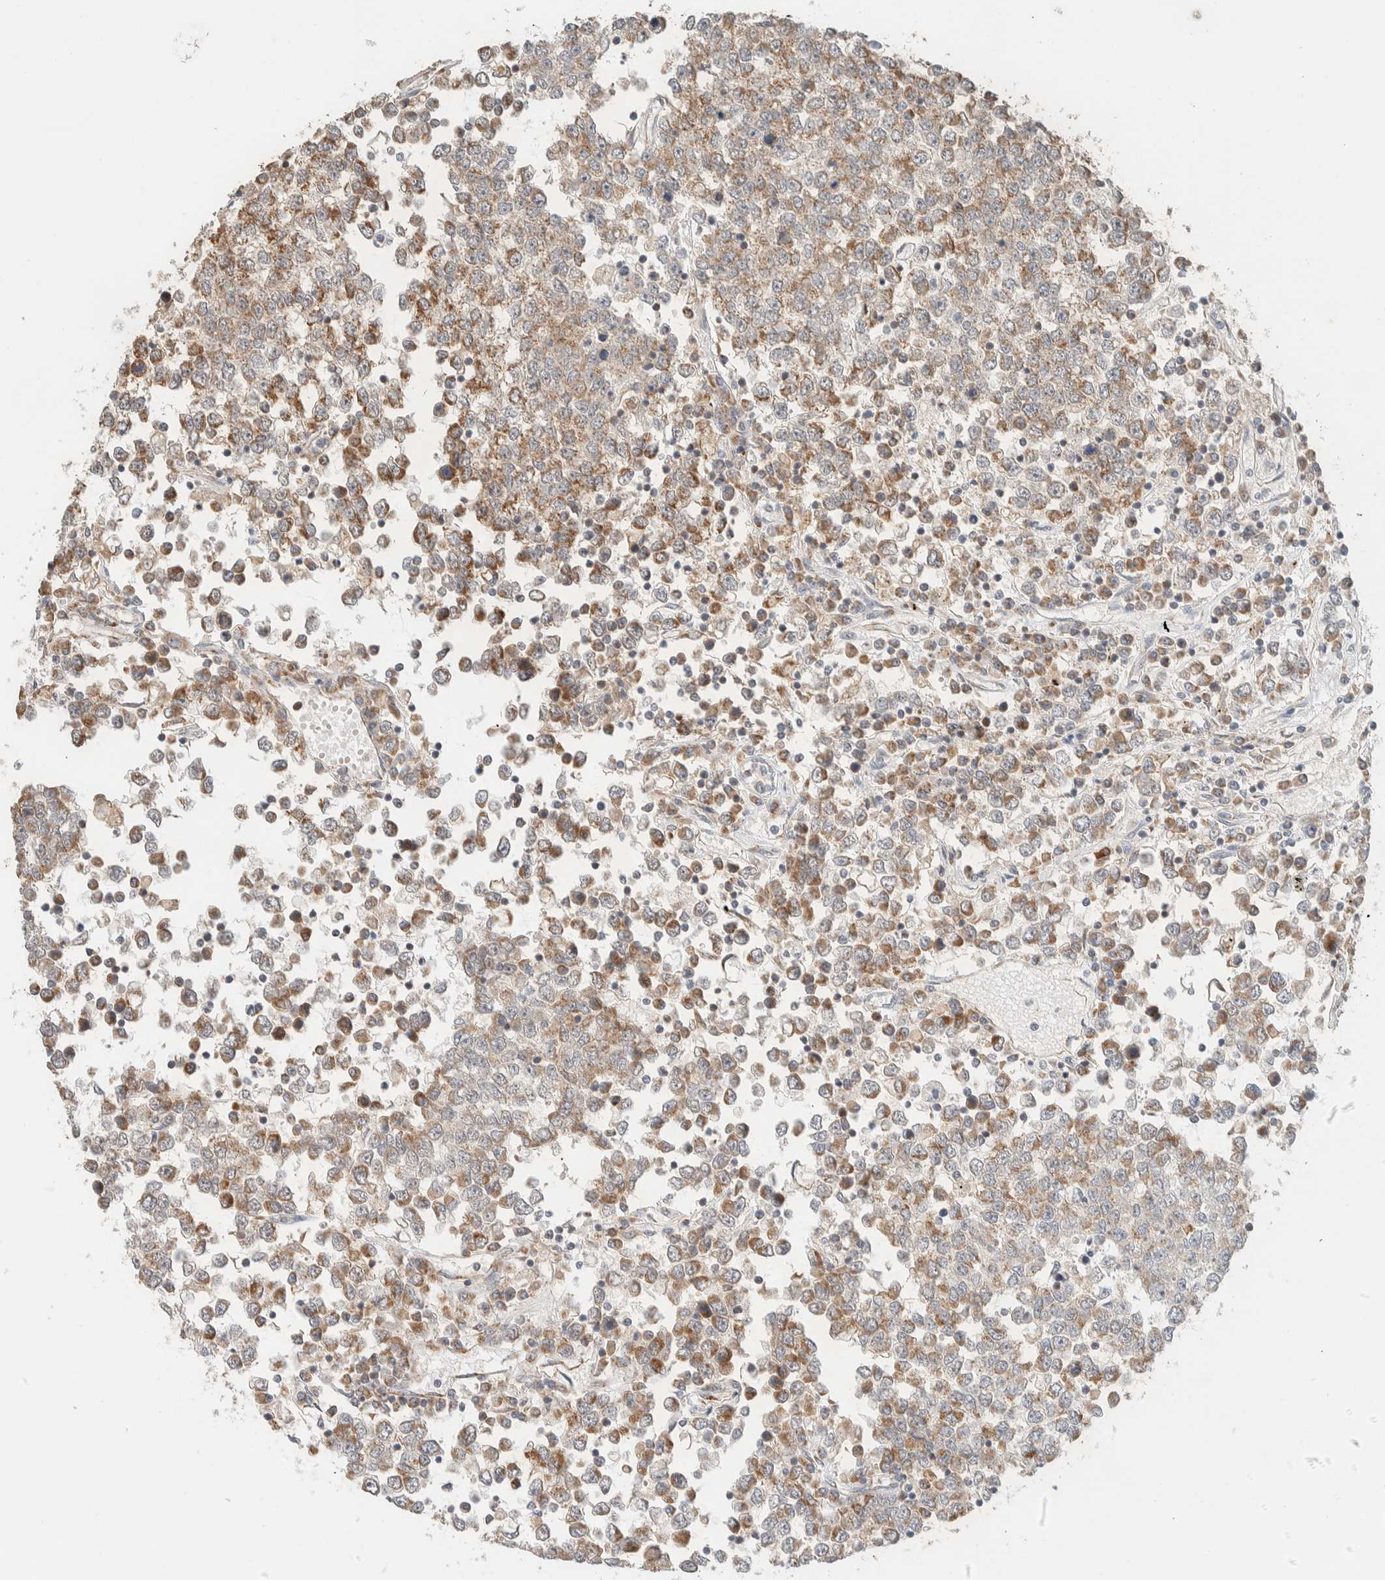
{"staining": {"intensity": "moderate", "quantity": ">75%", "location": "cytoplasmic/membranous"}, "tissue": "testis cancer", "cell_type": "Tumor cells", "image_type": "cancer", "snomed": [{"axis": "morphology", "description": "Seminoma, NOS"}, {"axis": "topography", "description": "Testis"}], "caption": "Protein staining of testis cancer tissue demonstrates moderate cytoplasmic/membranous expression in about >75% of tumor cells.", "gene": "MRPL41", "patient": {"sex": "male", "age": 65}}